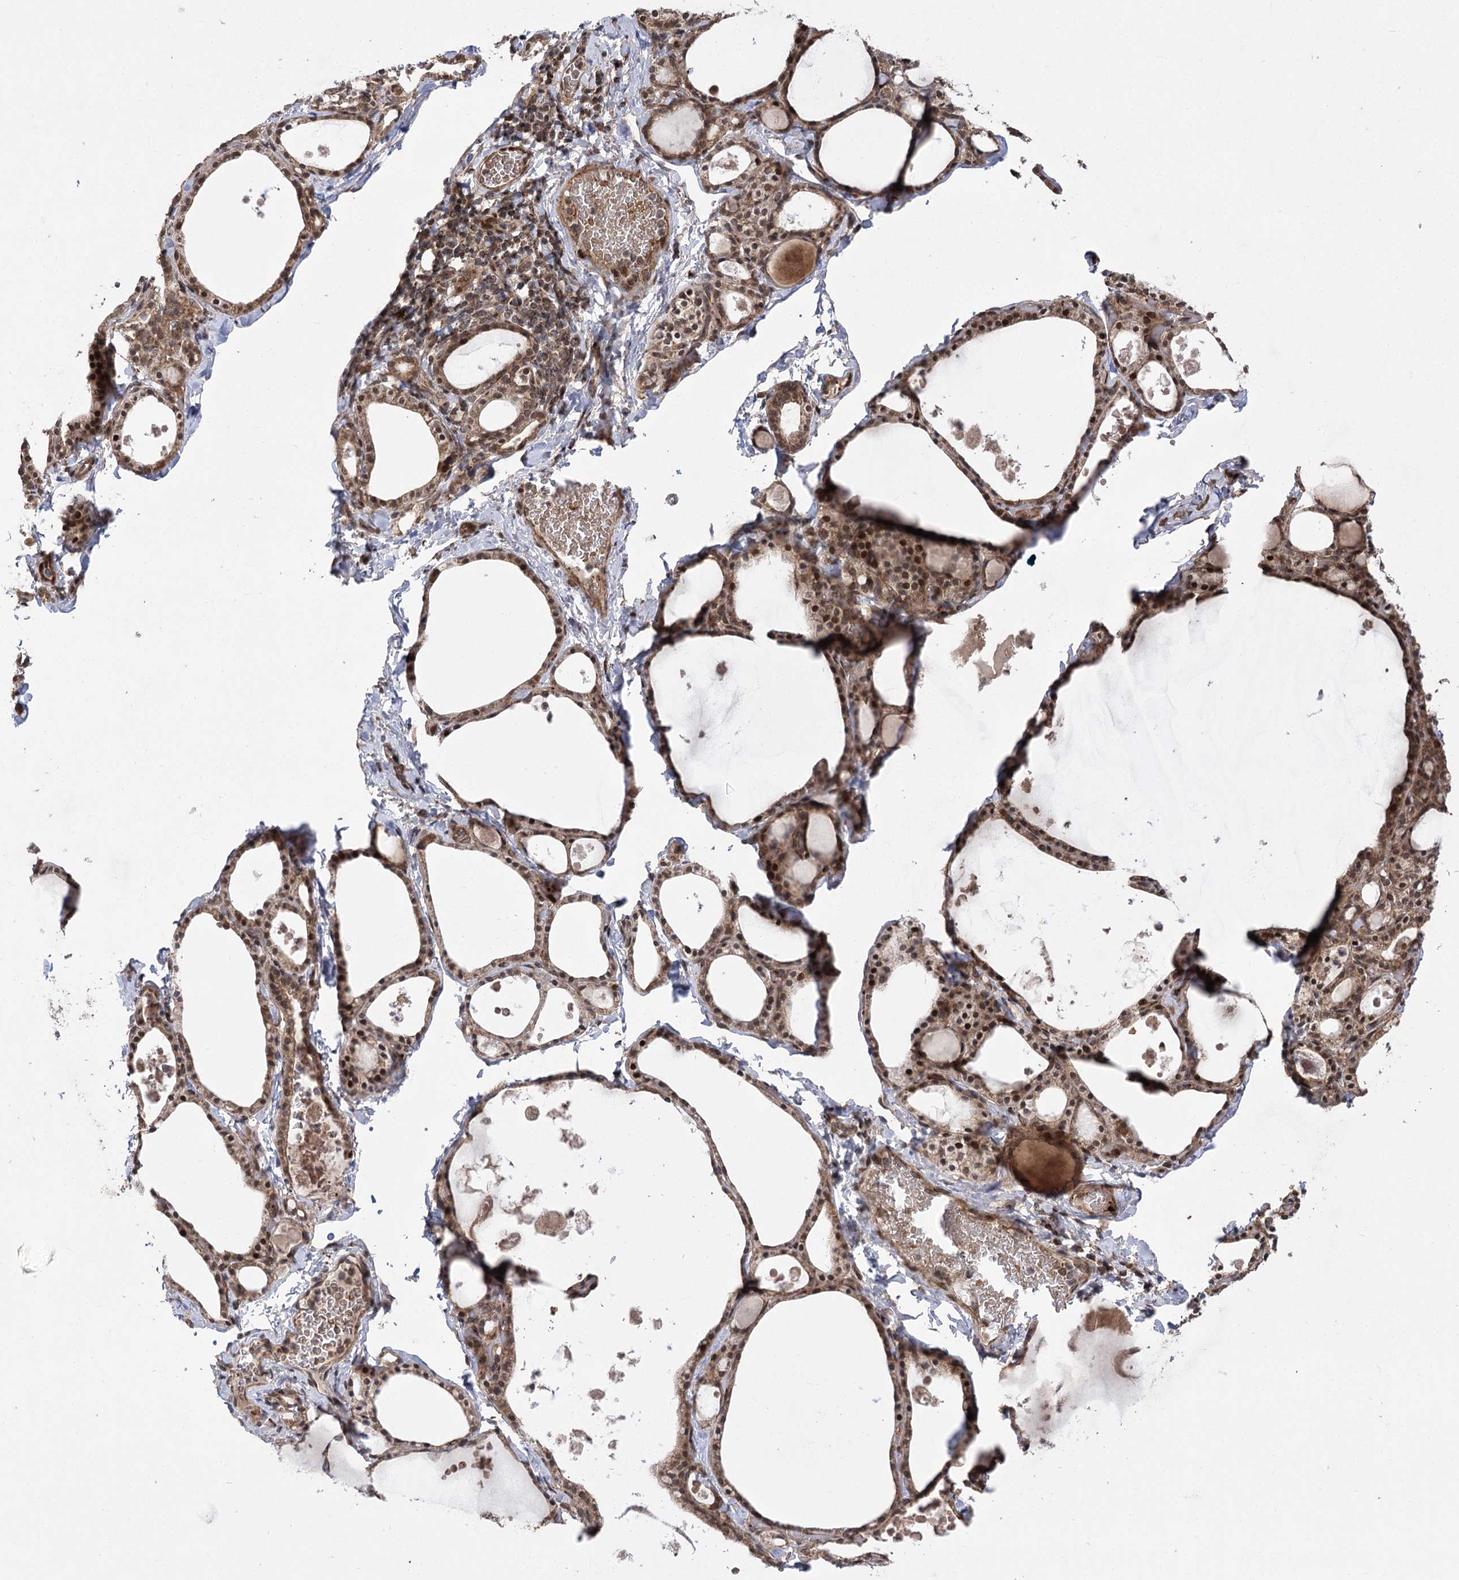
{"staining": {"intensity": "moderate", "quantity": ">75%", "location": "cytoplasmic/membranous,nuclear"}, "tissue": "thyroid gland", "cell_type": "Glandular cells", "image_type": "normal", "snomed": [{"axis": "morphology", "description": "Normal tissue, NOS"}, {"axis": "topography", "description": "Thyroid gland"}], "caption": "Immunohistochemical staining of unremarkable thyroid gland shows moderate cytoplasmic/membranous,nuclear protein staining in approximately >75% of glandular cells. The protein of interest is shown in brown color, while the nuclei are stained blue.", "gene": "TENM2", "patient": {"sex": "male", "age": 56}}